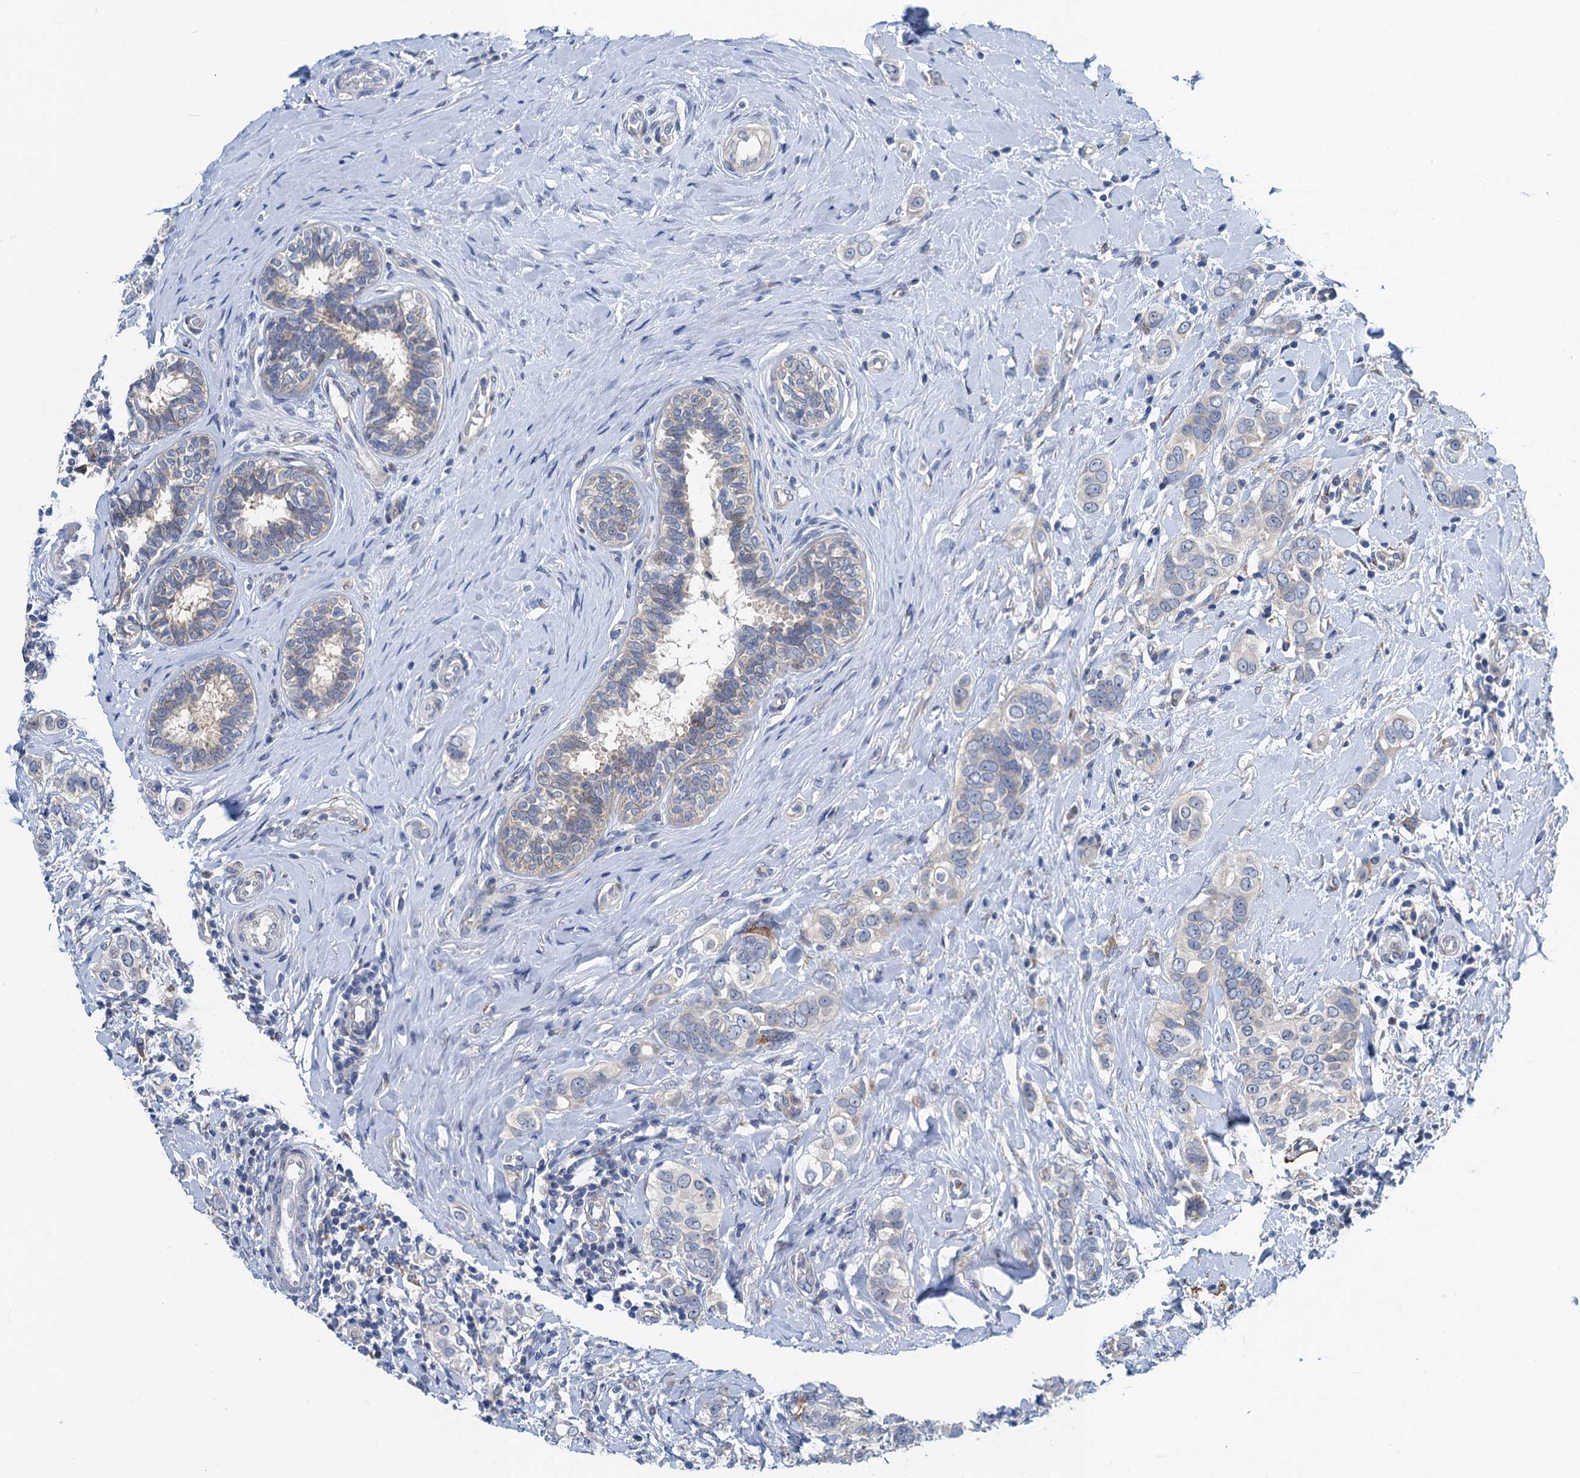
{"staining": {"intensity": "negative", "quantity": "none", "location": "none"}, "tissue": "breast cancer", "cell_type": "Tumor cells", "image_type": "cancer", "snomed": [{"axis": "morphology", "description": "Lobular carcinoma"}, {"axis": "topography", "description": "Breast"}], "caption": "Tumor cells show no significant protein expression in breast cancer (lobular carcinoma).", "gene": "NBEA", "patient": {"sex": "female", "age": 51}}